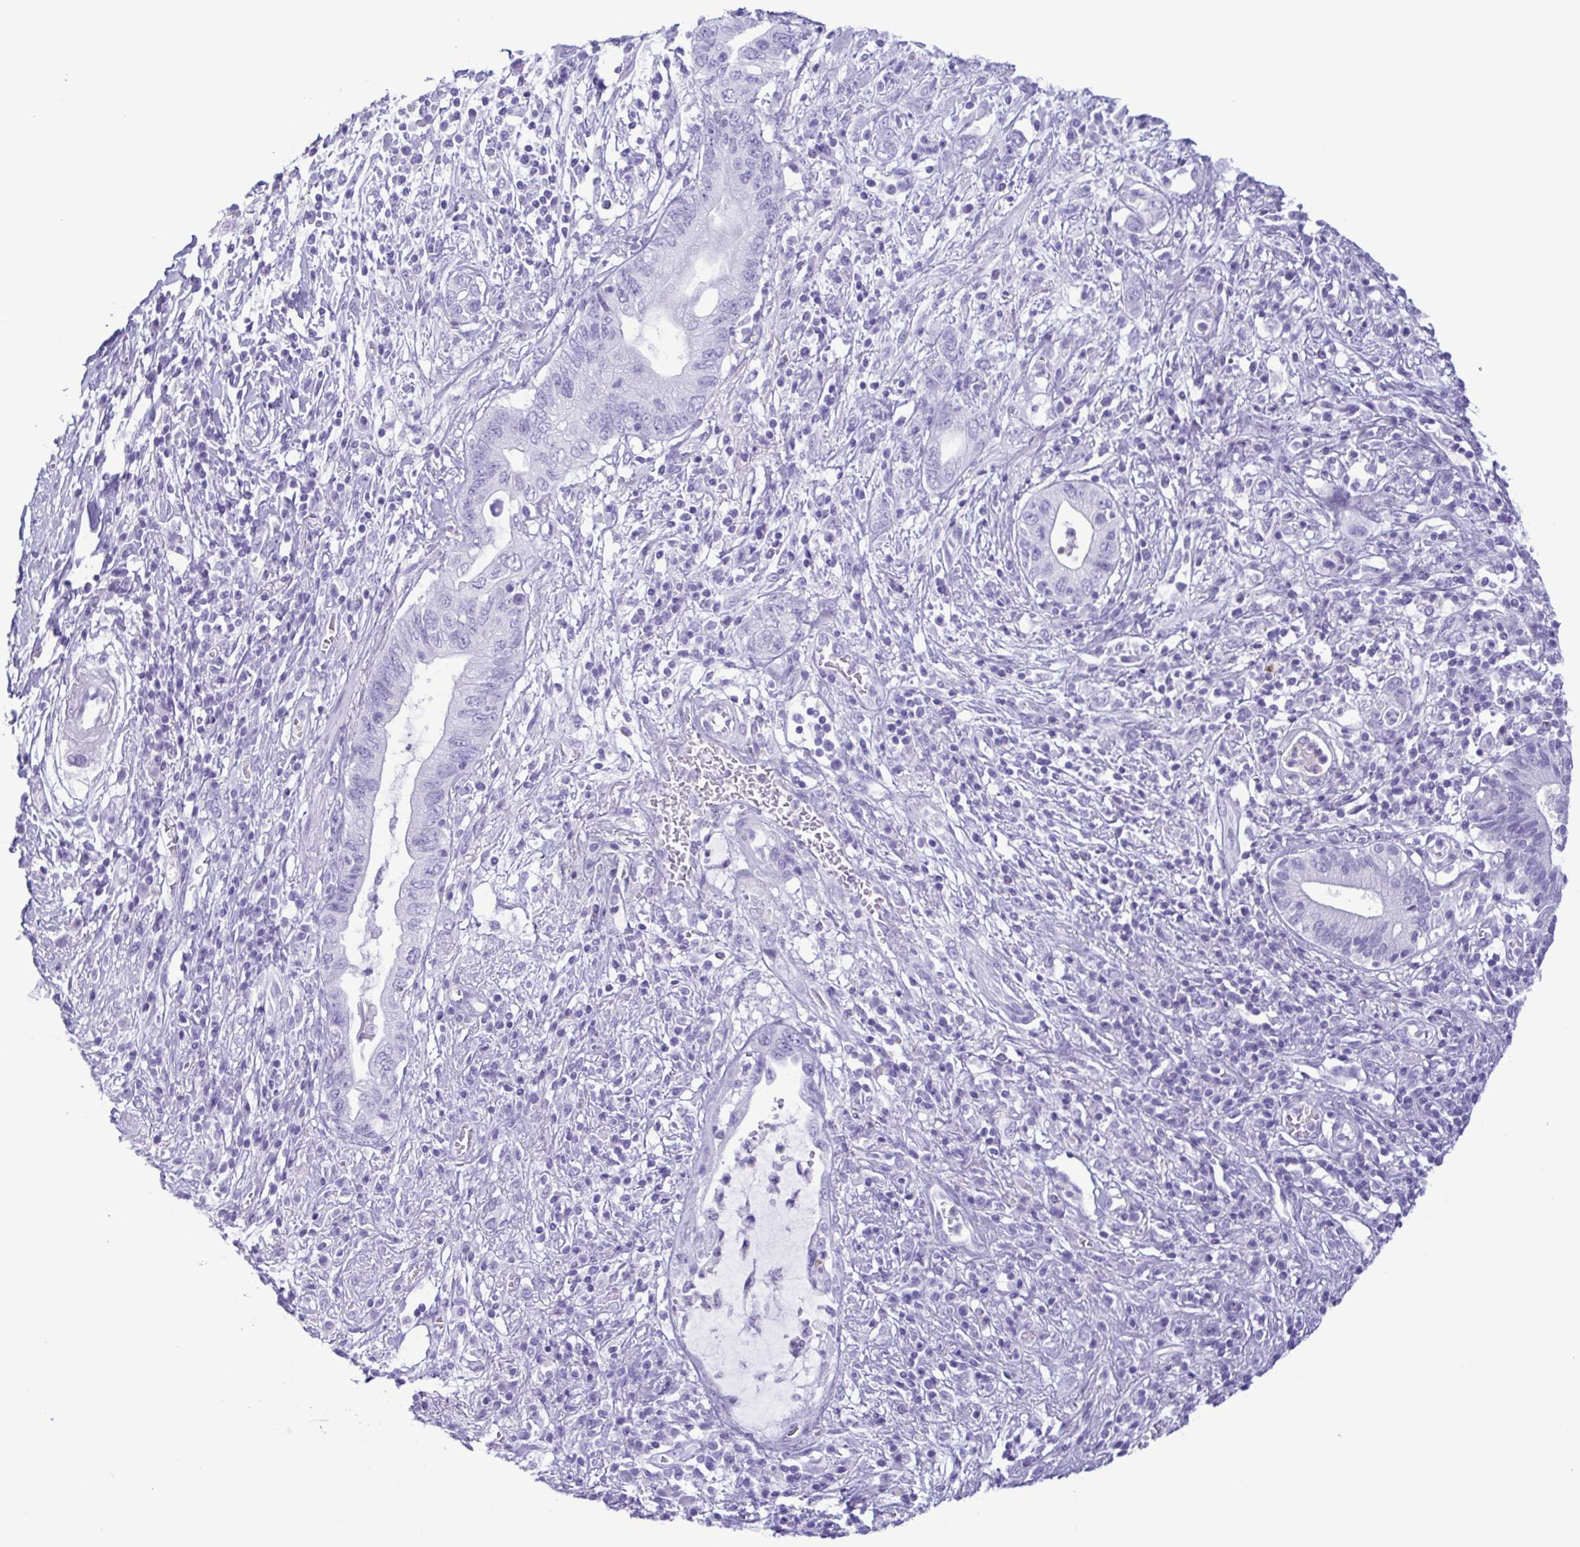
{"staining": {"intensity": "negative", "quantity": "none", "location": "none"}, "tissue": "pancreatic cancer", "cell_type": "Tumor cells", "image_type": "cancer", "snomed": [{"axis": "morphology", "description": "Adenocarcinoma, NOS"}, {"axis": "topography", "description": "Pancreas"}], "caption": "The photomicrograph displays no staining of tumor cells in pancreatic adenocarcinoma.", "gene": "LTF", "patient": {"sex": "female", "age": 72}}